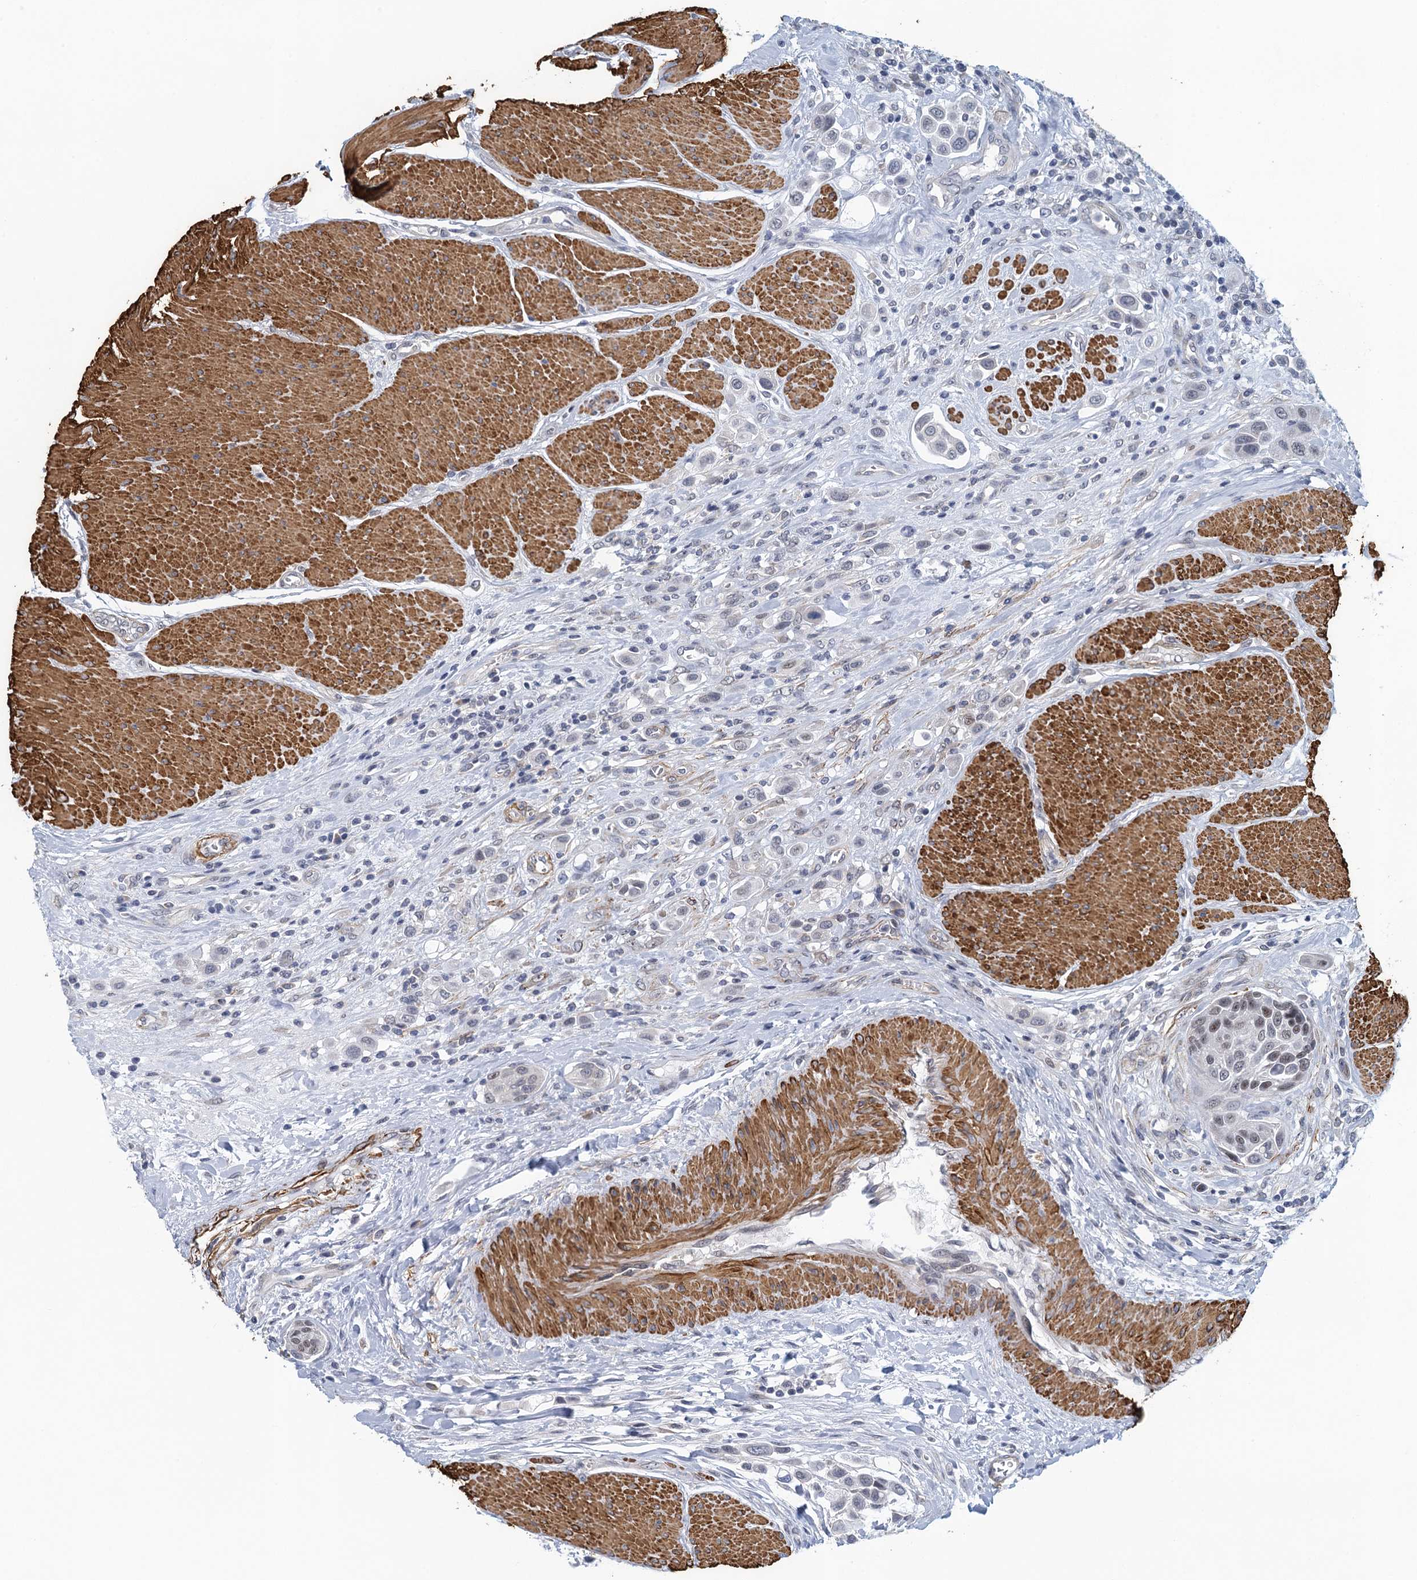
{"staining": {"intensity": "negative", "quantity": "none", "location": "none"}, "tissue": "urothelial cancer", "cell_type": "Tumor cells", "image_type": "cancer", "snomed": [{"axis": "morphology", "description": "Urothelial carcinoma, High grade"}, {"axis": "topography", "description": "Urinary bladder"}], "caption": "High power microscopy image of an IHC micrograph of high-grade urothelial carcinoma, revealing no significant staining in tumor cells.", "gene": "ALG2", "patient": {"sex": "male", "age": 50}}